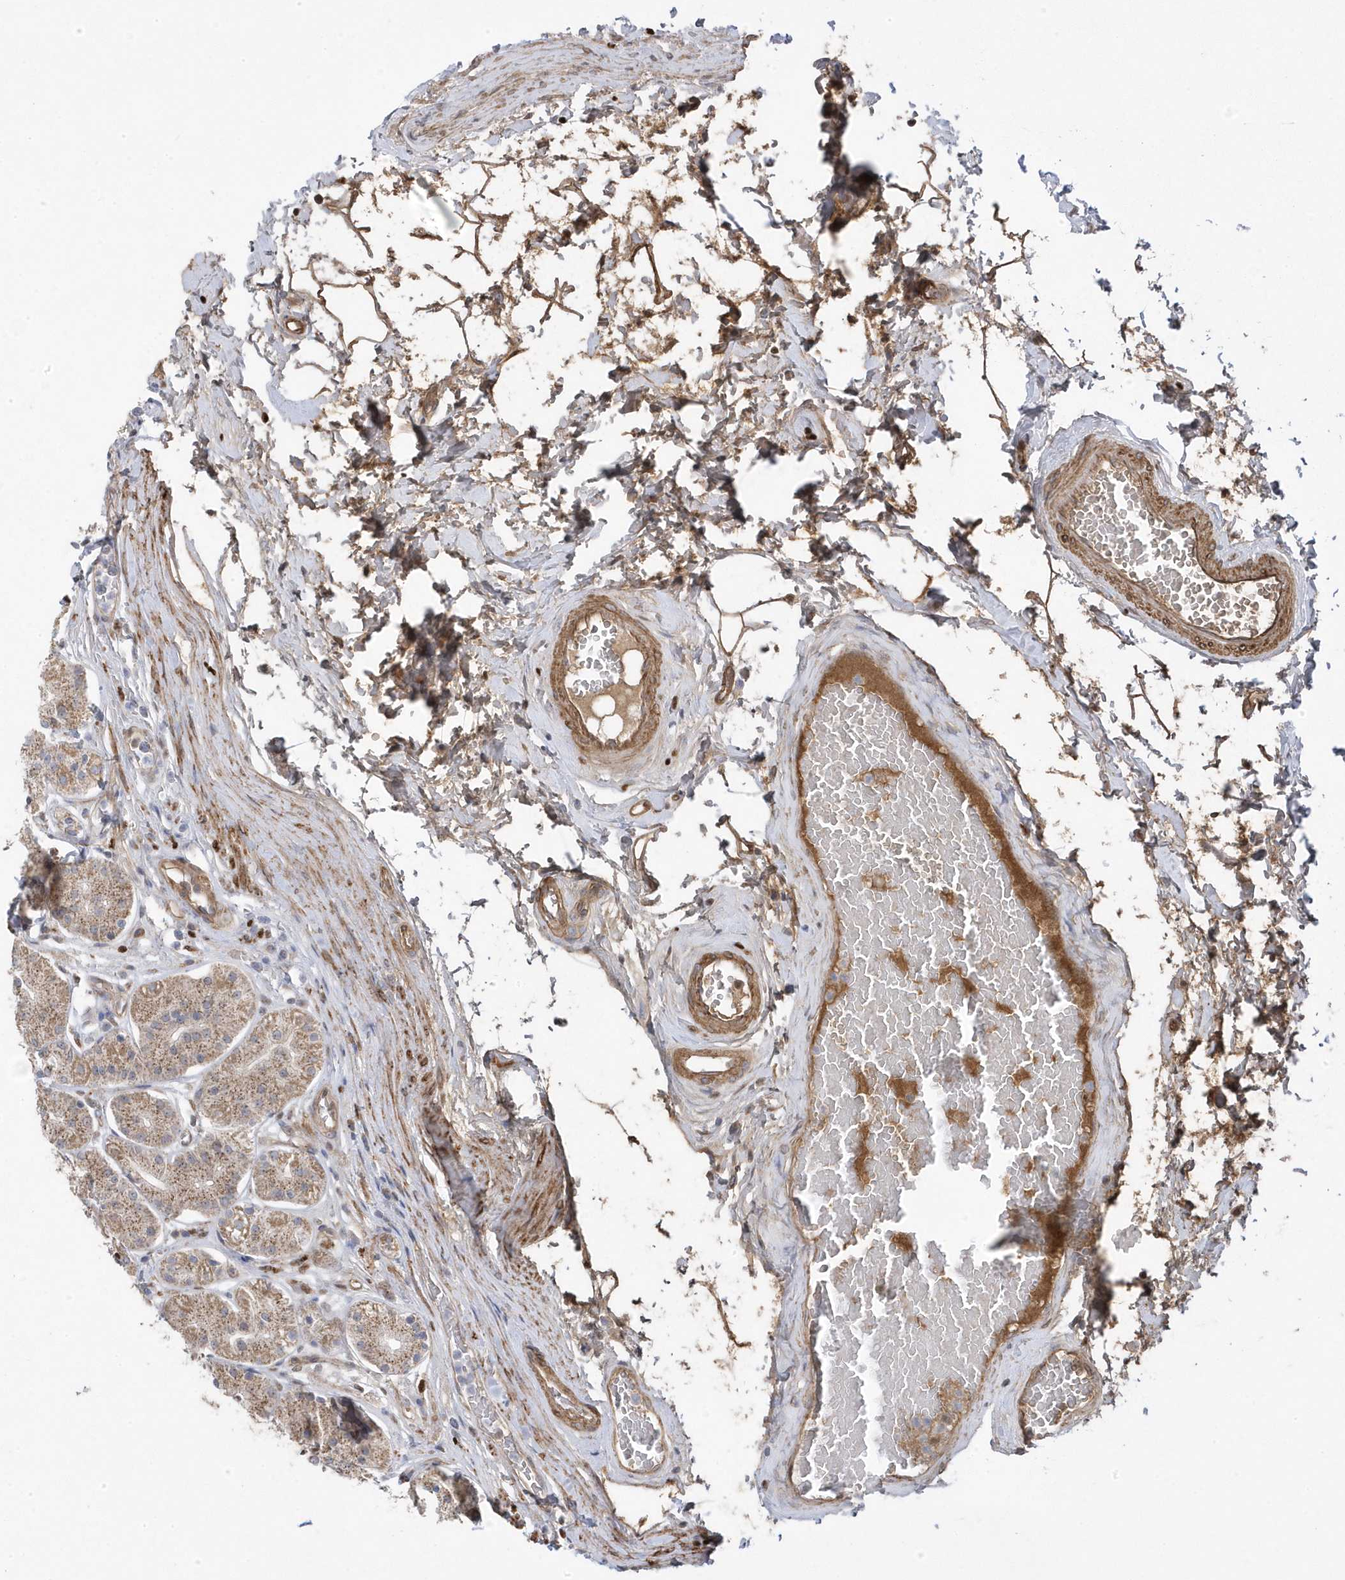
{"staining": {"intensity": "weak", "quantity": ">75%", "location": "cytoplasmic/membranous"}, "tissue": "stomach", "cell_type": "Glandular cells", "image_type": "normal", "snomed": [{"axis": "morphology", "description": "Normal tissue, NOS"}, {"axis": "topography", "description": "Stomach"}, {"axis": "topography", "description": "Stomach, lower"}], "caption": "Immunohistochemistry (IHC) (DAB) staining of unremarkable stomach displays weak cytoplasmic/membranous protein staining in approximately >75% of glandular cells.", "gene": "GTPBP6", "patient": {"sex": "female", "age": 56}}